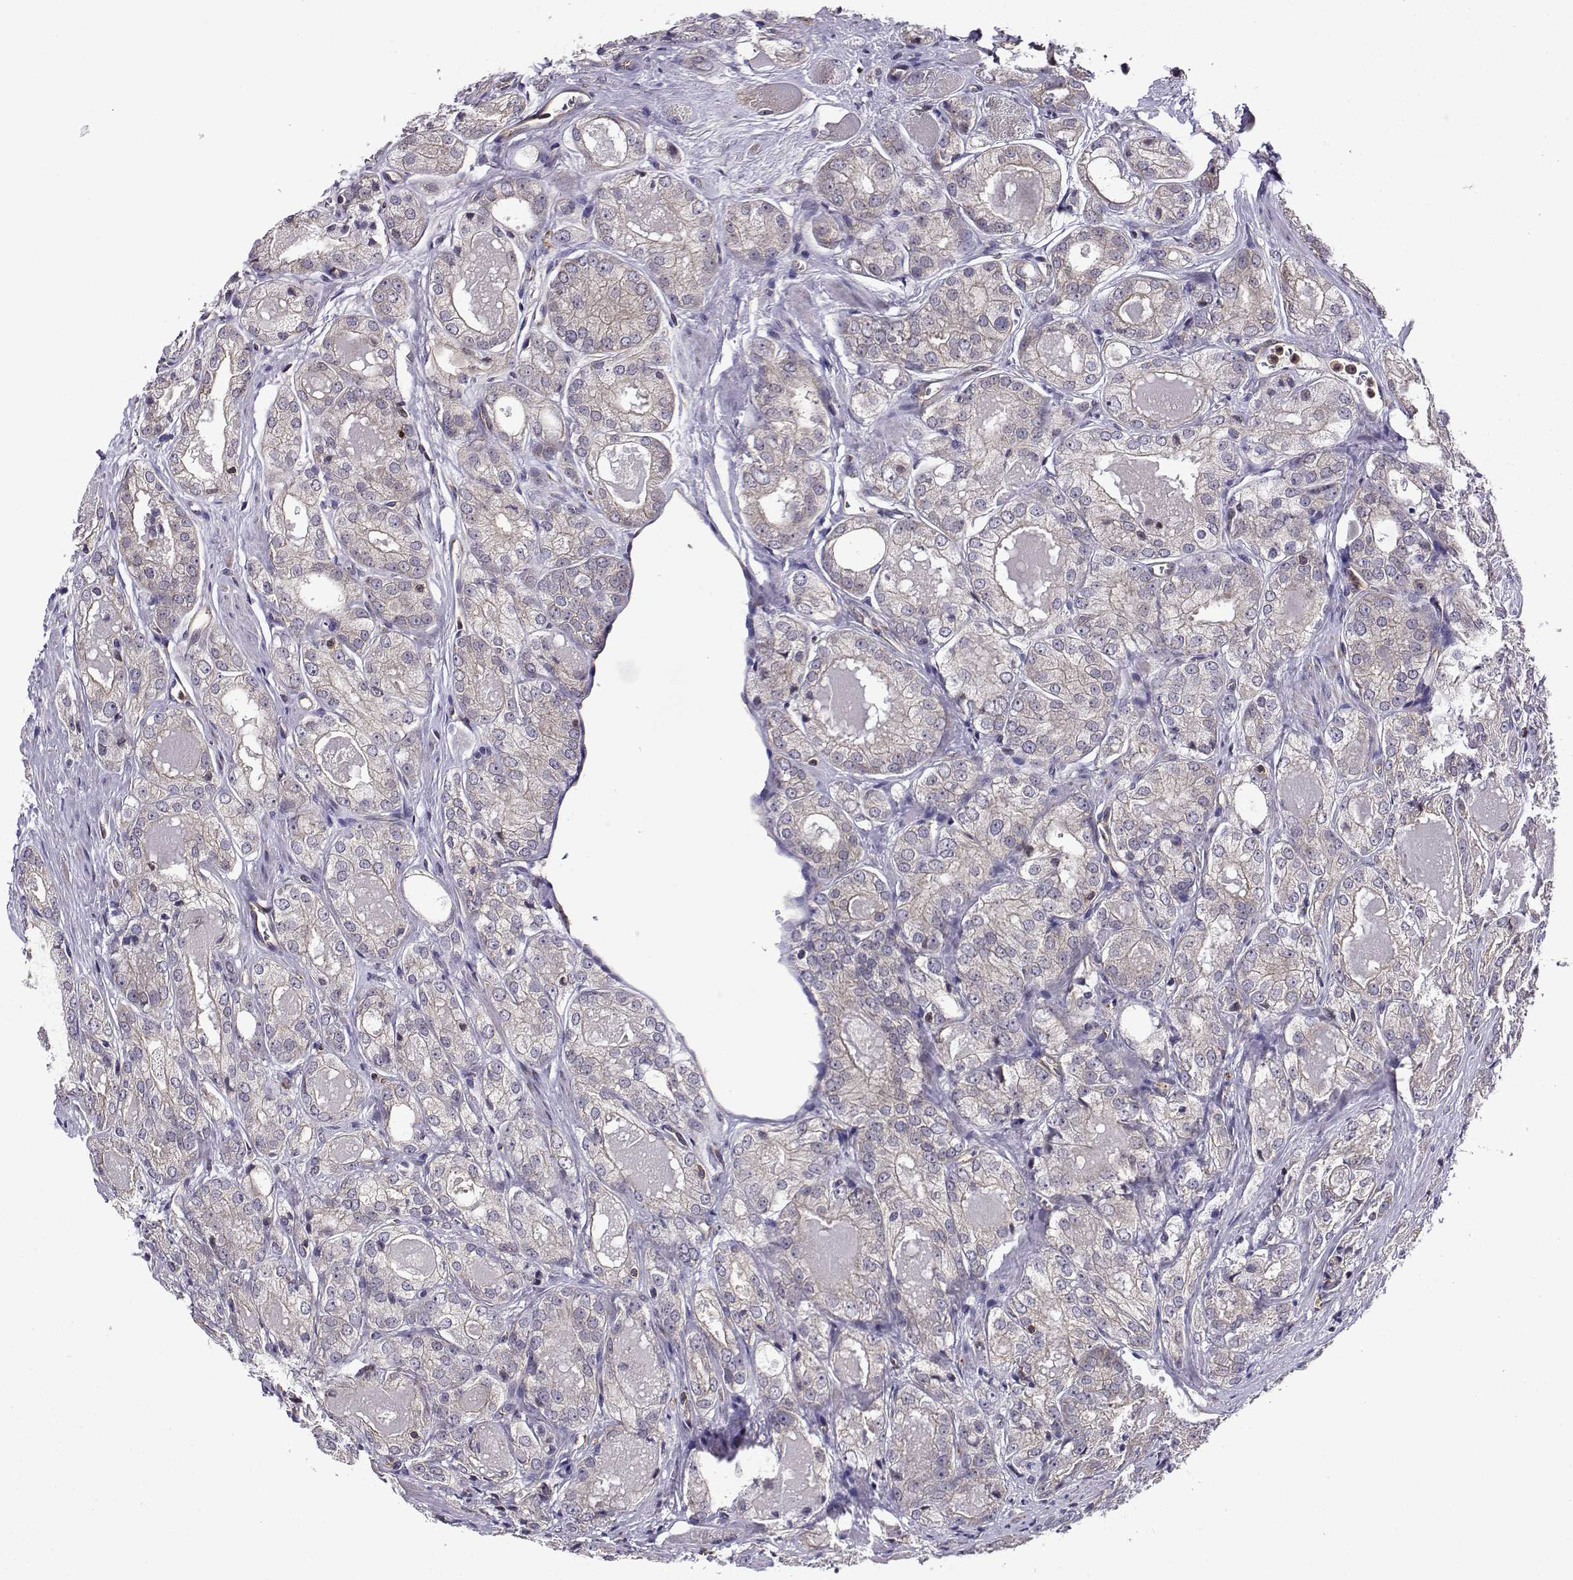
{"staining": {"intensity": "negative", "quantity": "none", "location": "none"}, "tissue": "prostate cancer", "cell_type": "Tumor cells", "image_type": "cancer", "snomed": [{"axis": "morphology", "description": "Adenocarcinoma, NOS"}, {"axis": "morphology", "description": "Adenocarcinoma, High grade"}, {"axis": "topography", "description": "Prostate"}], "caption": "Image shows no significant protein staining in tumor cells of prostate adenocarcinoma (high-grade).", "gene": "ITGB8", "patient": {"sex": "male", "age": 70}}